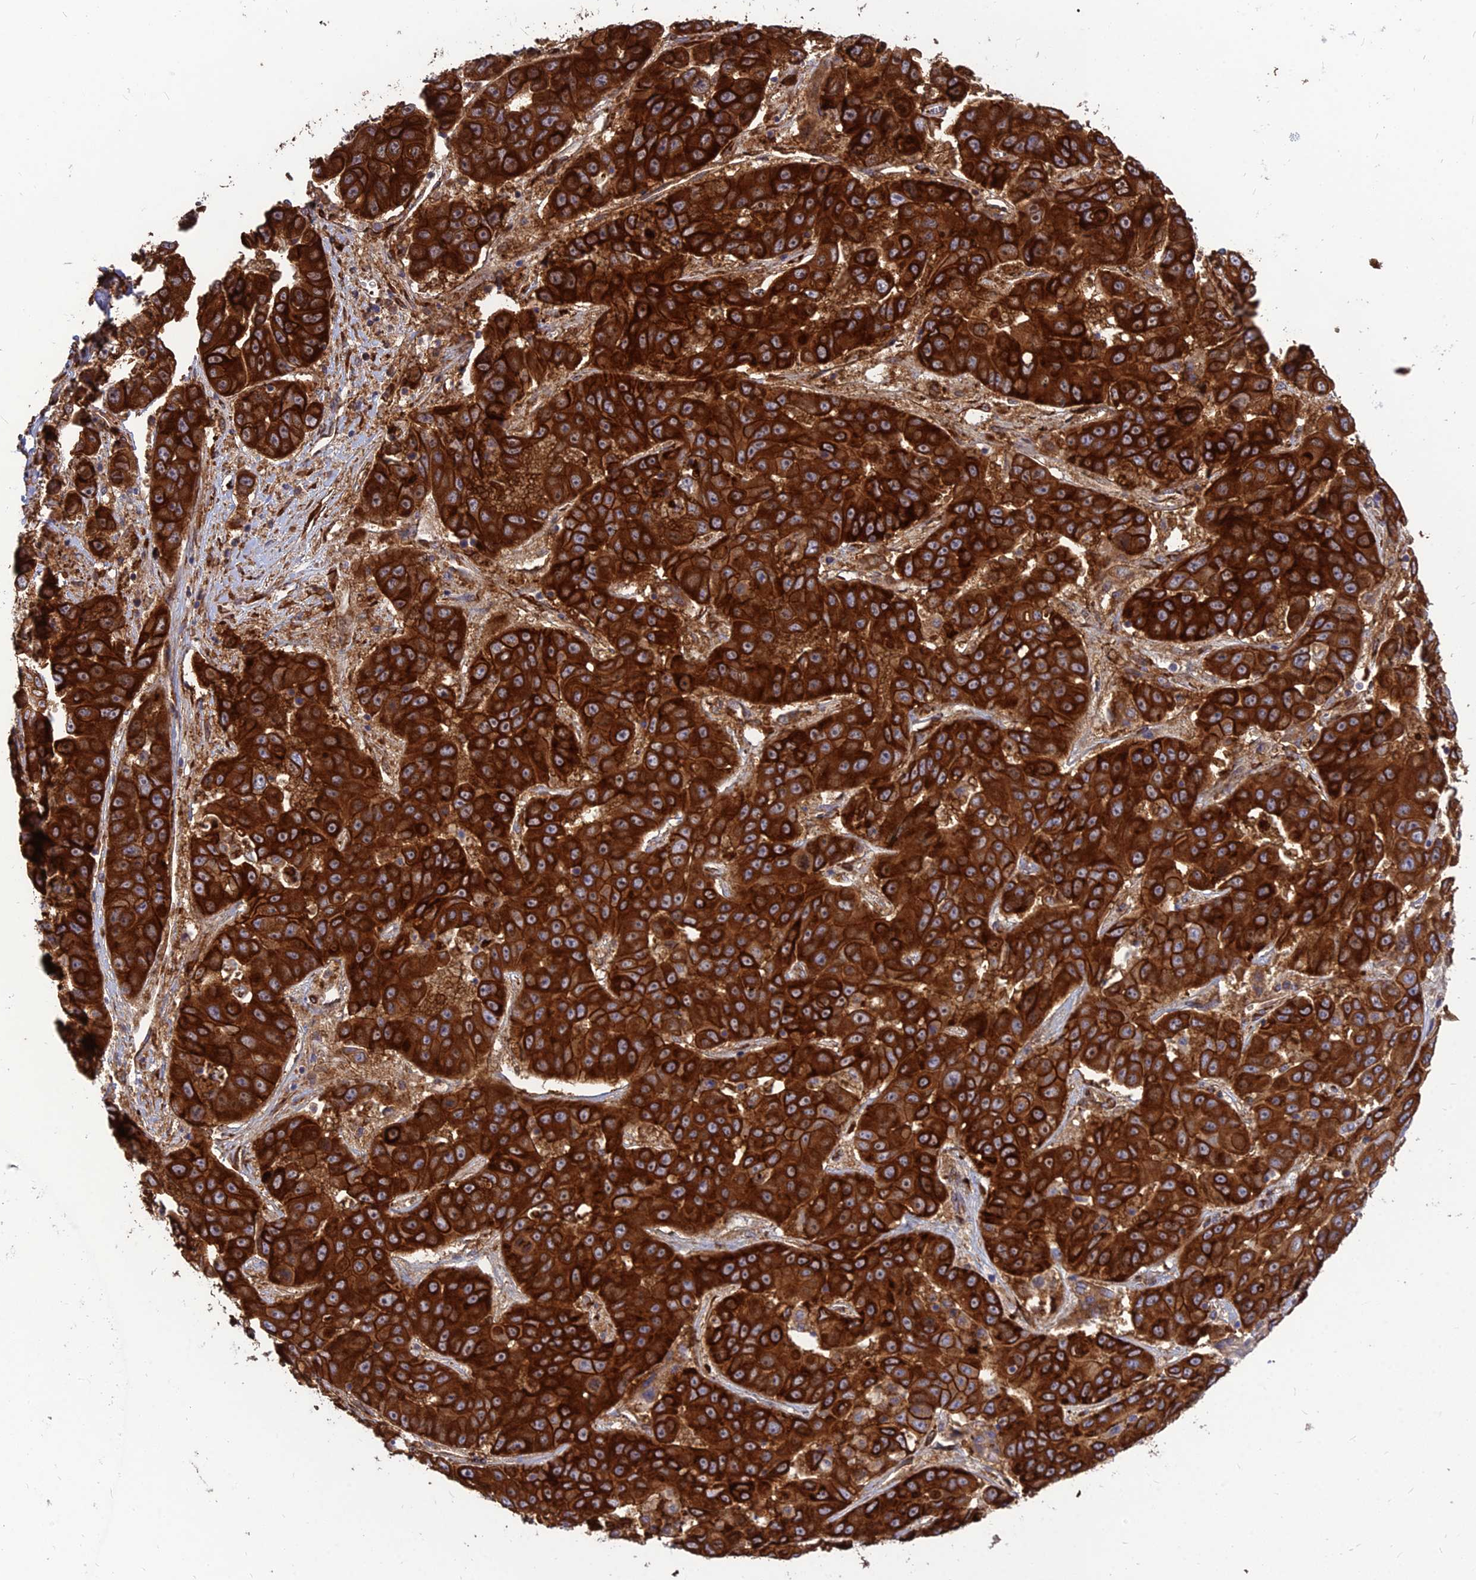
{"staining": {"intensity": "strong", "quantity": ">75%", "location": "cytoplasmic/membranous"}, "tissue": "liver cancer", "cell_type": "Tumor cells", "image_type": "cancer", "snomed": [{"axis": "morphology", "description": "Cholangiocarcinoma"}, {"axis": "topography", "description": "Liver"}], "caption": "About >75% of tumor cells in human cholangiocarcinoma (liver) display strong cytoplasmic/membranous protein expression as visualized by brown immunohistochemical staining.", "gene": "CRTAP", "patient": {"sex": "female", "age": 52}}